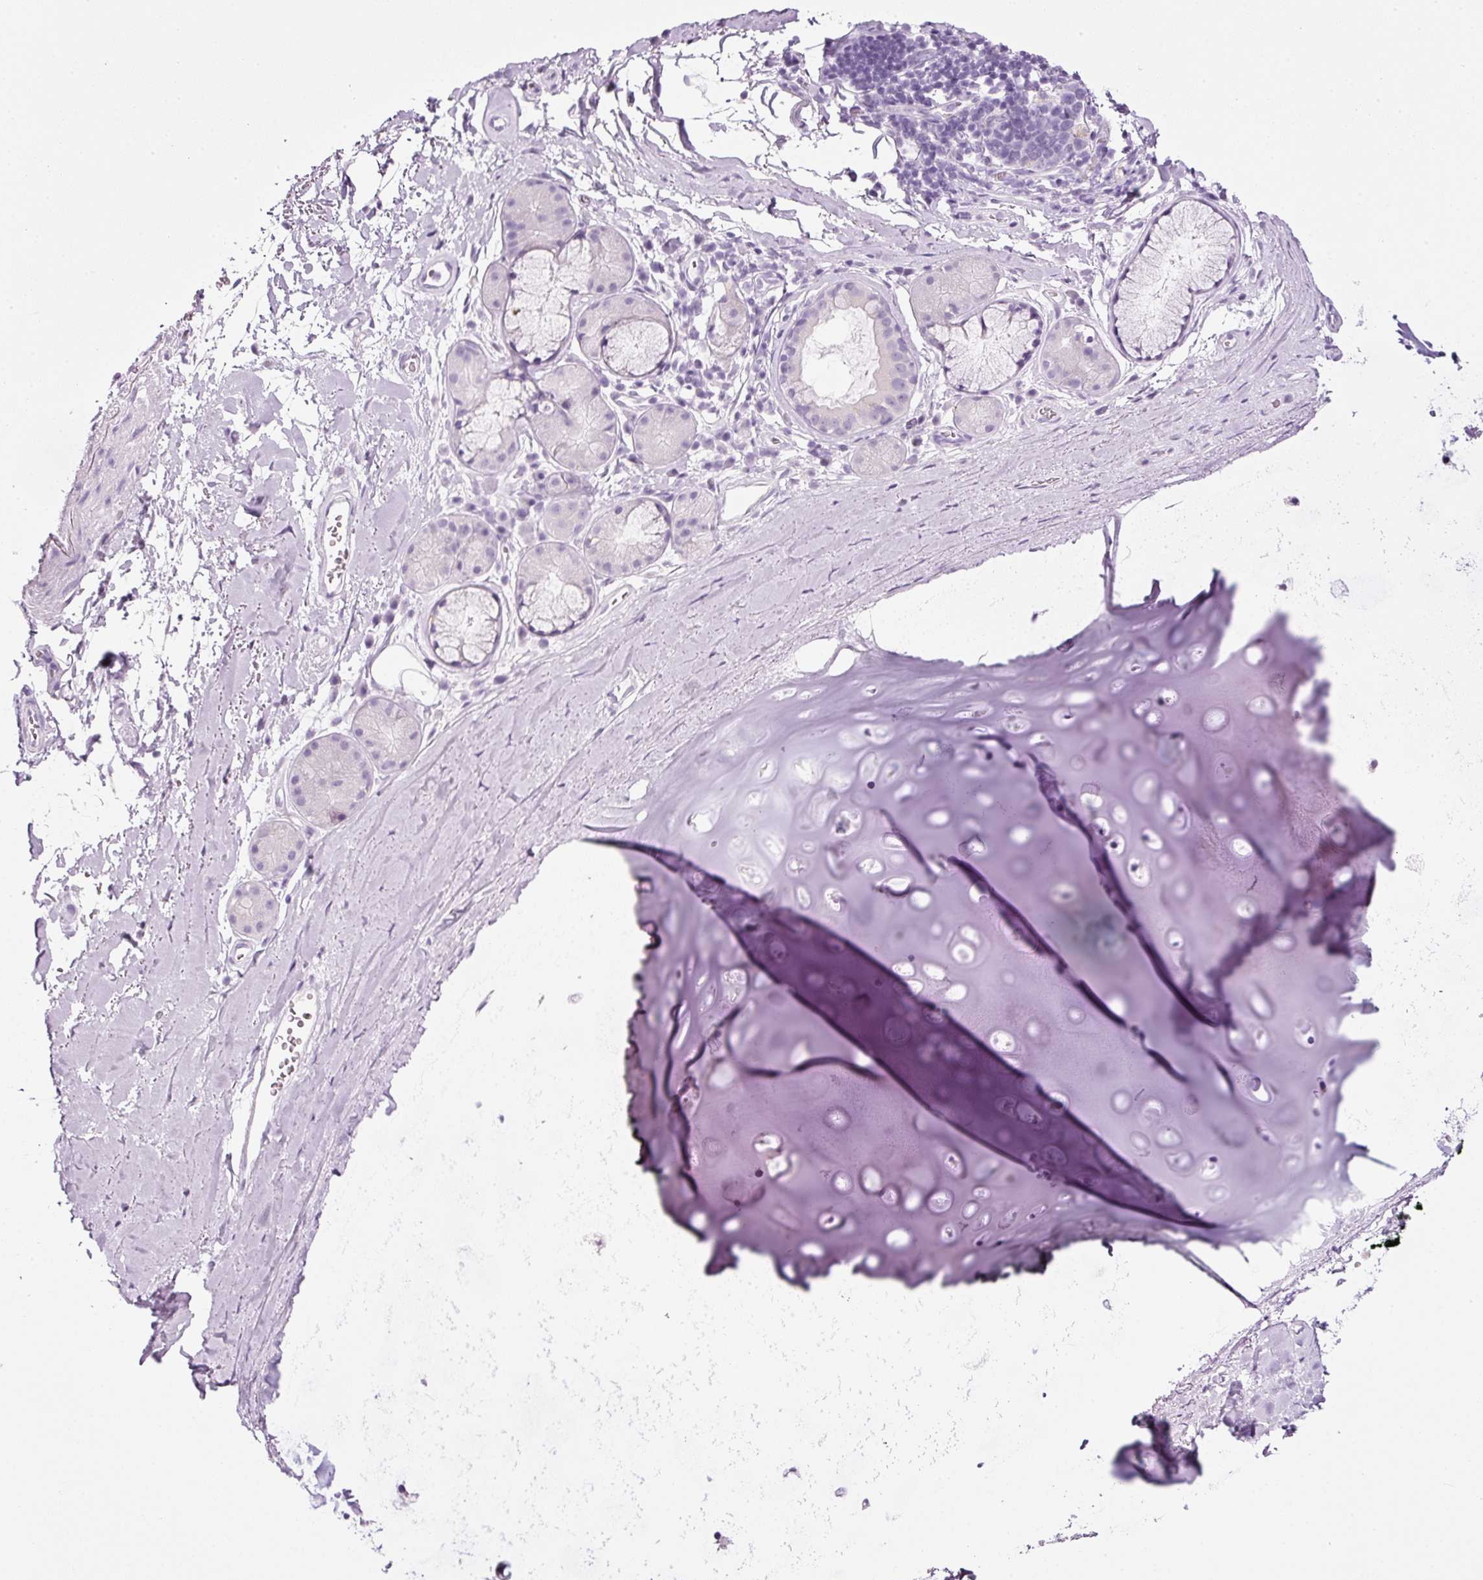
{"staining": {"intensity": "negative", "quantity": "none", "location": "none"}, "tissue": "adipose tissue", "cell_type": "Adipocytes", "image_type": "normal", "snomed": [{"axis": "morphology", "description": "Normal tissue, NOS"}, {"axis": "topography", "description": "Cartilage tissue"}, {"axis": "topography", "description": "Bronchus"}], "caption": "The micrograph demonstrates no significant expression in adipocytes of adipose tissue.", "gene": "ZNF639", "patient": {"sex": "male", "age": 58}}